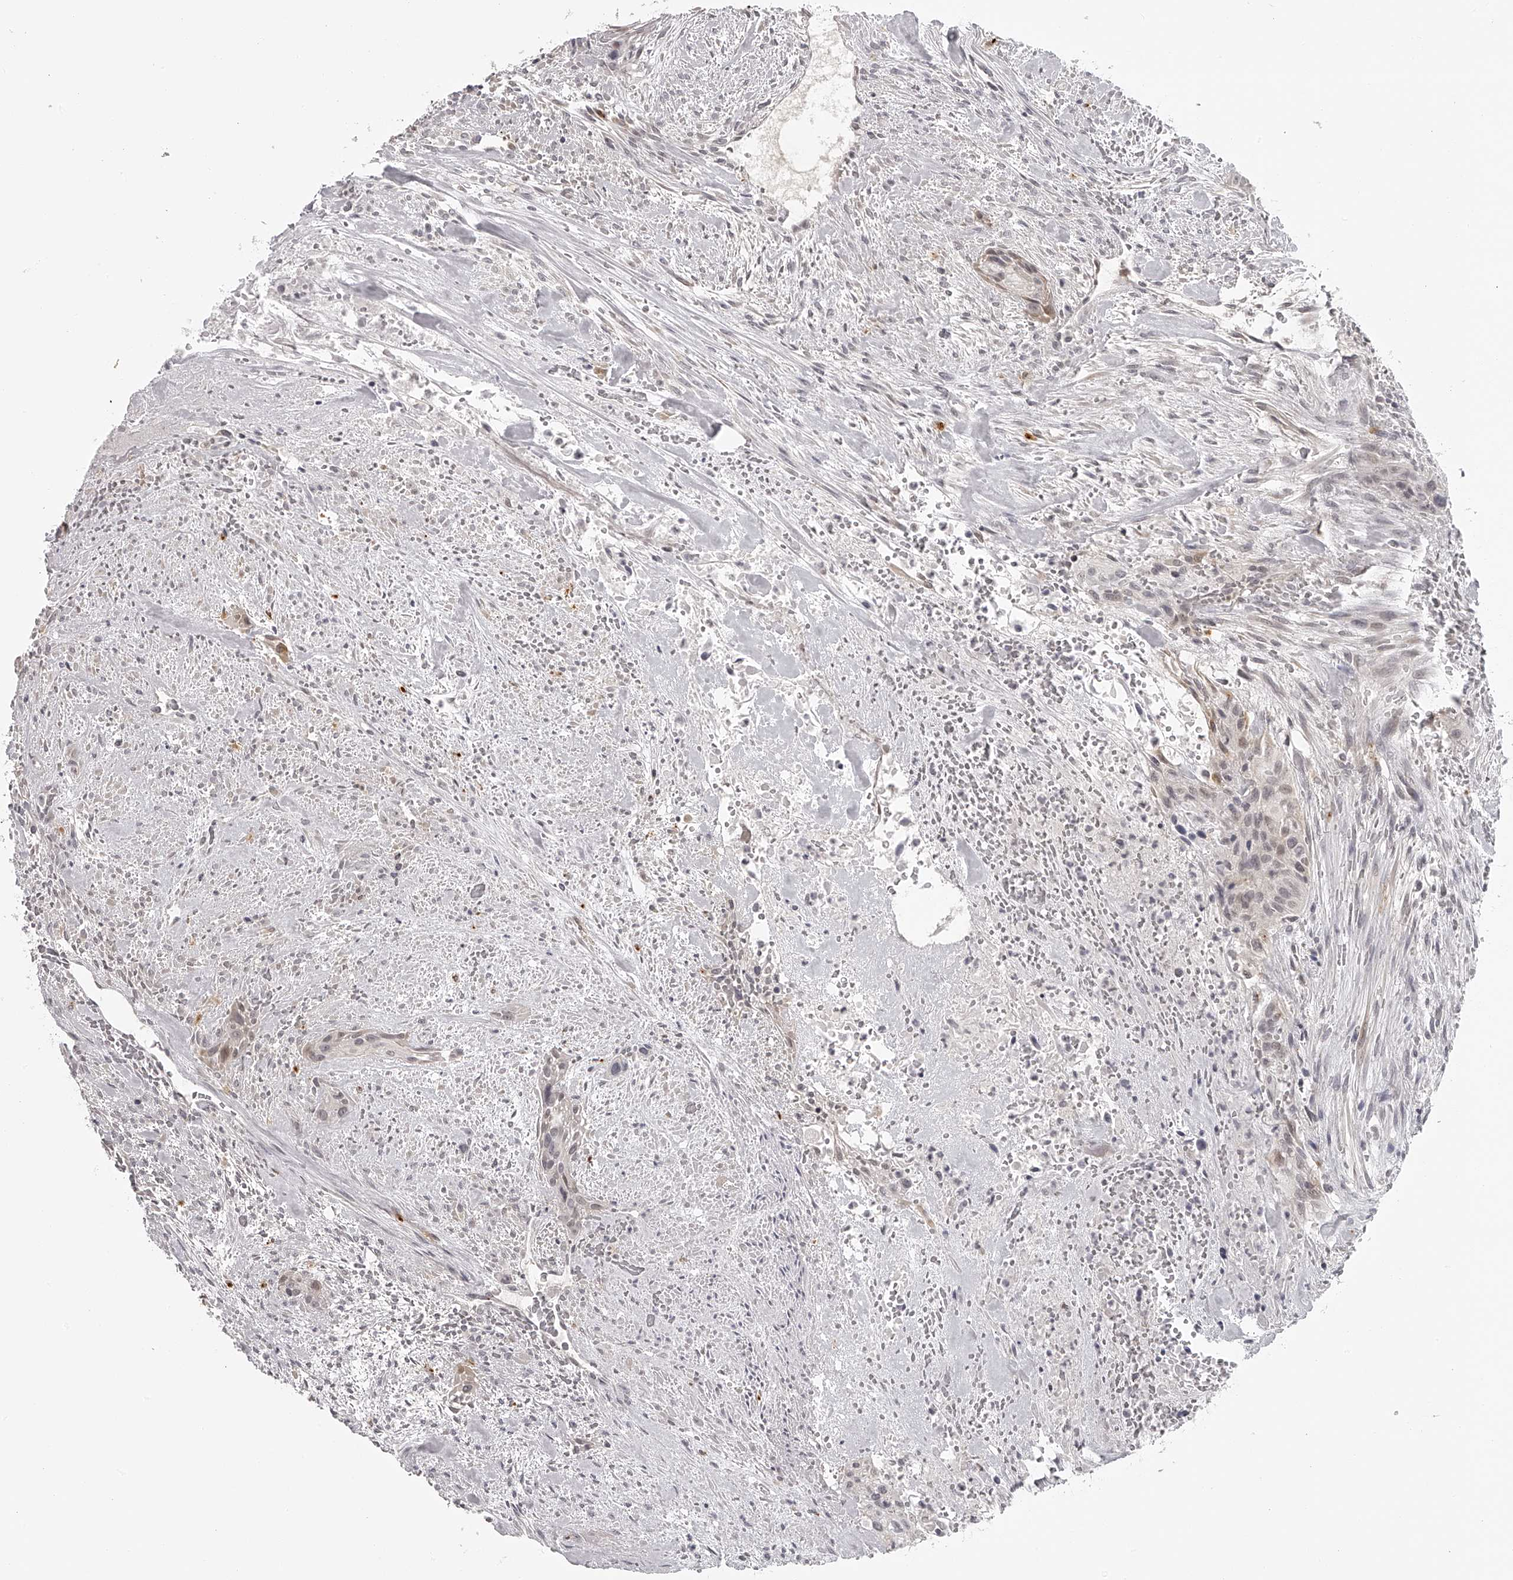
{"staining": {"intensity": "weak", "quantity": "<25%", "location": "cytoplasmic/membranous"}, "tissue": "urothelial cancer", "cell_type": "Tumor cells", "image_type": "cancer", "snomed": [{"axis": "morphology", "description": "Urothelial carcinoma, High grade"}, {"axis": "topography", "description": "Urinary bladder"}], "caption": "There is no significant positivity in tumor cells of urothelial carcinoma (high-grade).", "gene": "RNF220", "patient": {"sex": "male", "age": 35}}